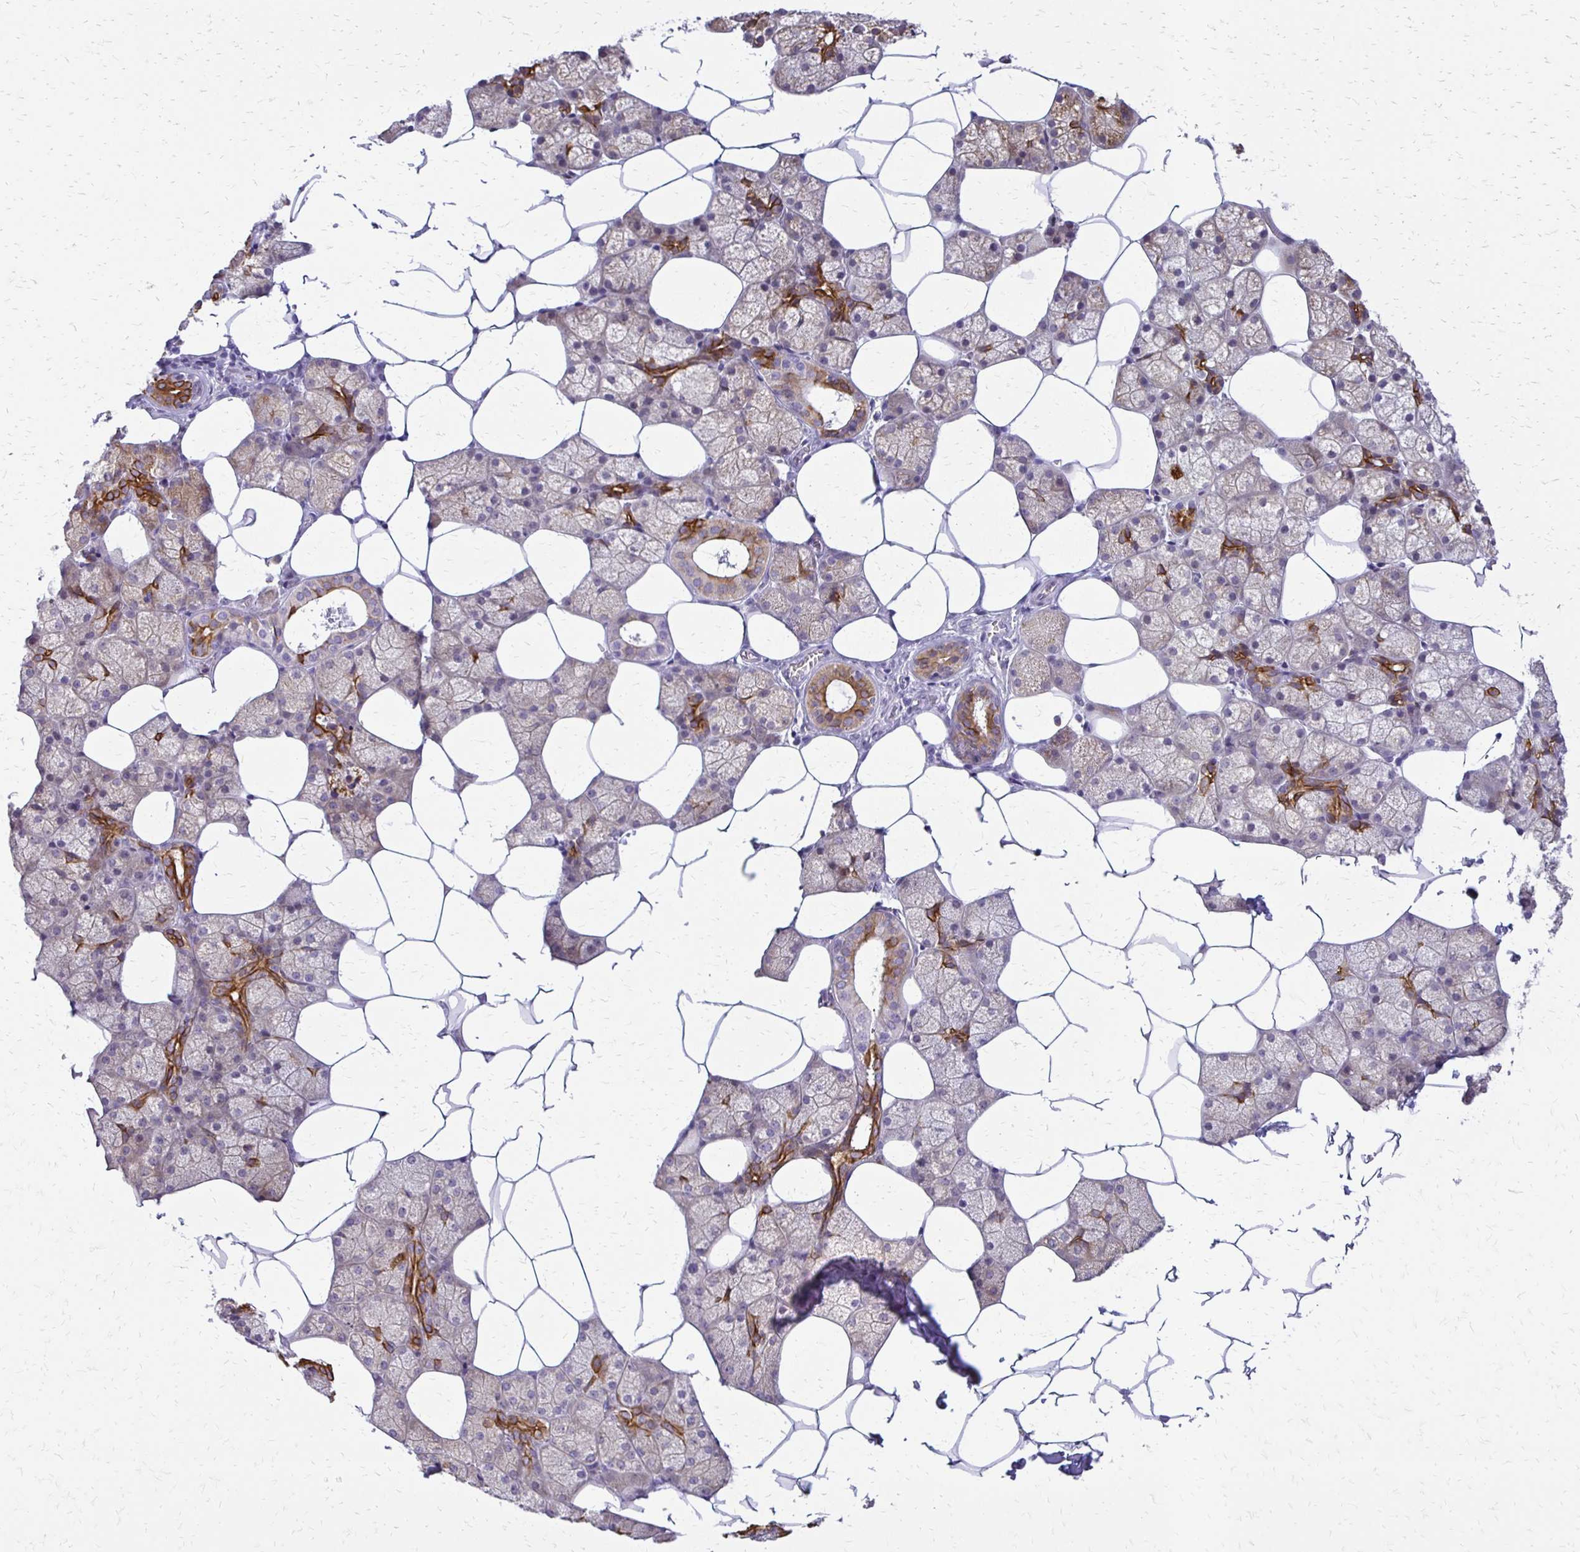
{"staining": {"intensity": "moderate", "quantity": "25%-75%", "location": "cytoplasmic/membranous"}, "tissue": "salivary gland", "cell_type": "Glandular cells", "image_type": "normal", "snomed": [{"axis": "morphology", "description": "Normal tissue, NOS"}, {"axis": "topography", "description": "Salivary gland"}], "caption": "Immunohistochemistry (IHC) (DAB (3,3'-diaminobenzidine)) staining of benign salivary gland reveals moderate cytoplasmic/membranous protein expression in about 25%-75% of glandular cells.", "gene": "EPYC", "patient": {"sex": "female", "age": 43}}